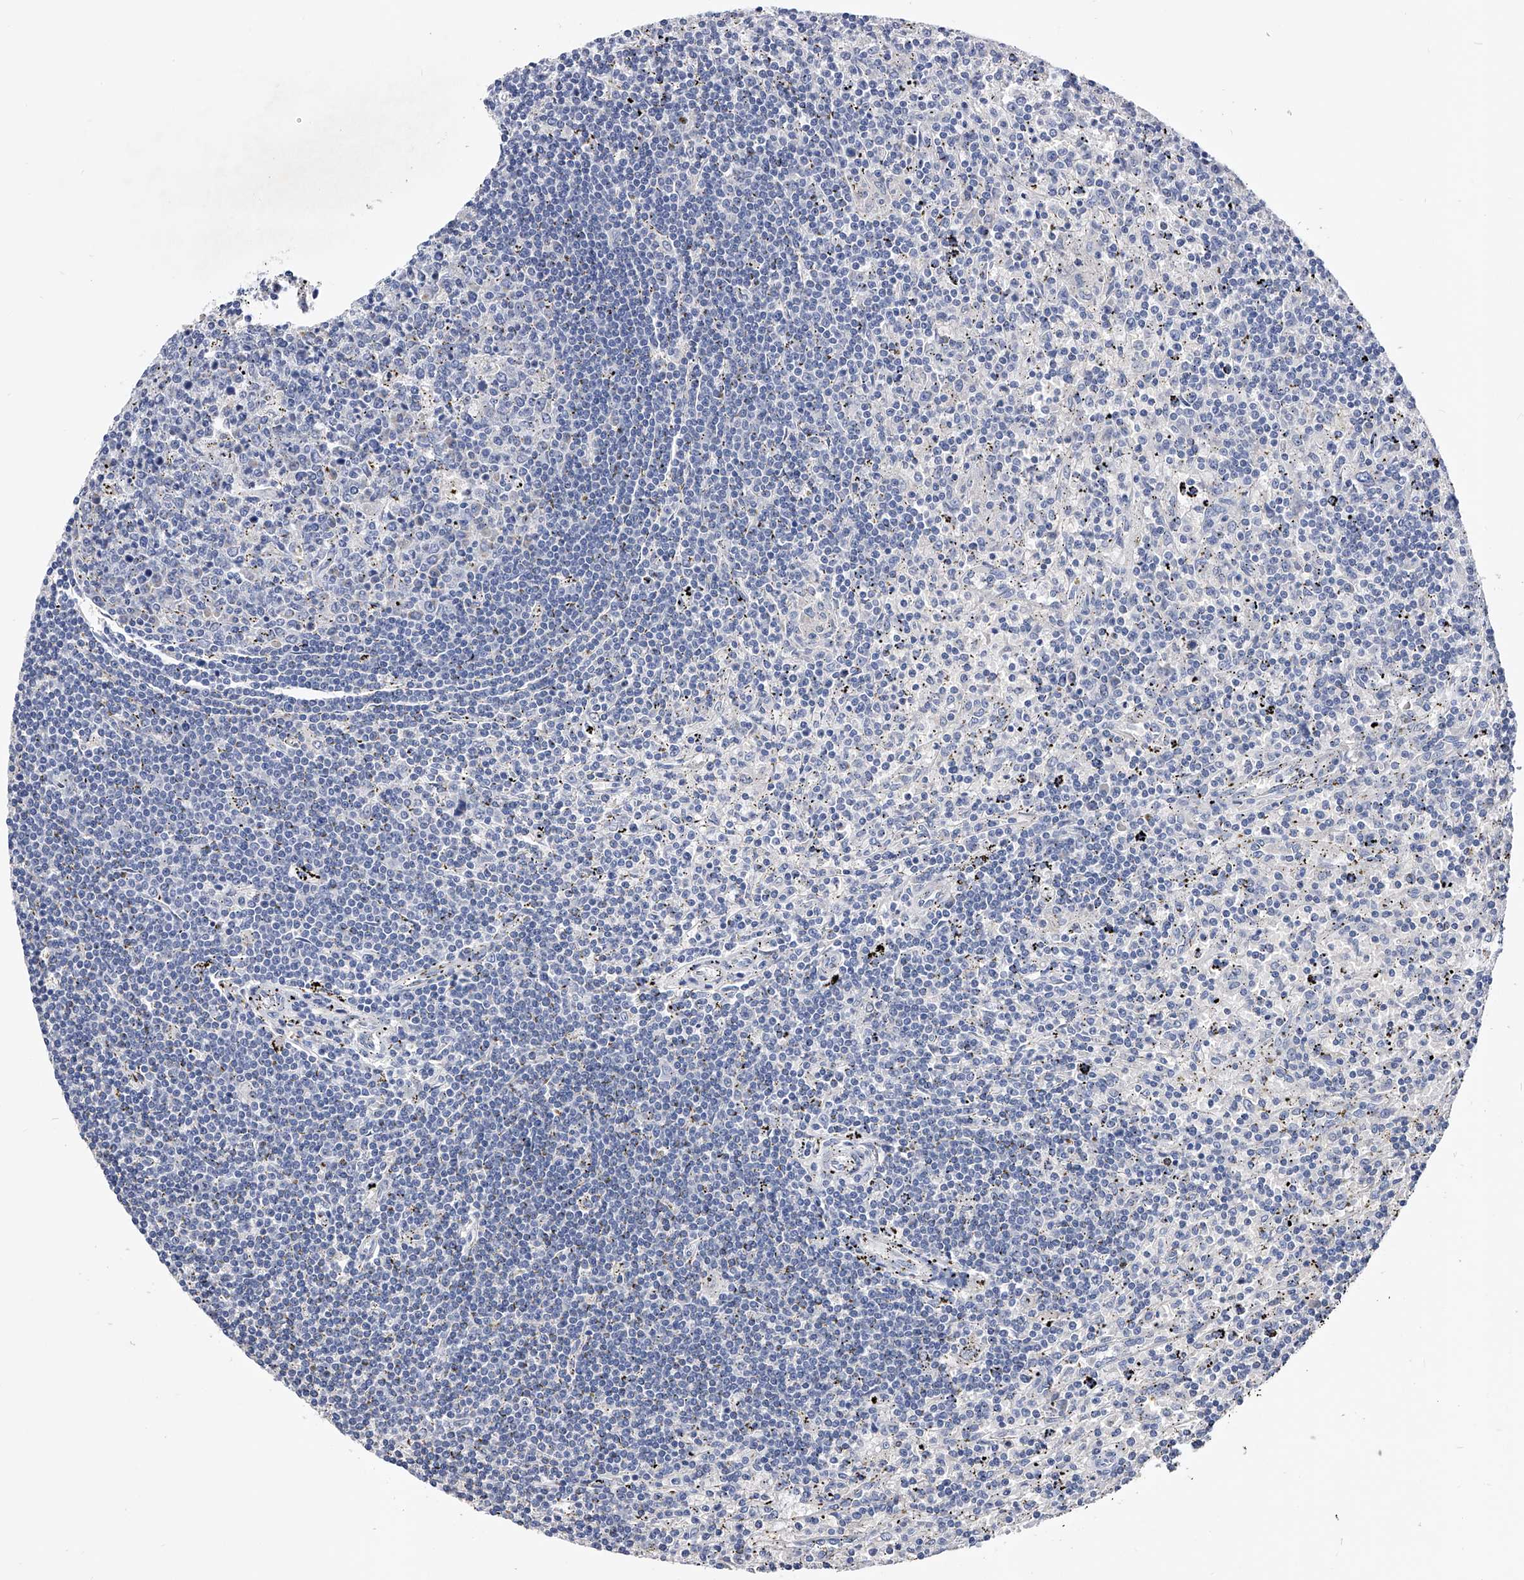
{"staining": {"intensity": "negative", "quantity": "none", "location": "none"}, "tissue": "lymphoma", "cell_type": "Tumor cells", "image_type": "cancer", "snomed": [{"axis": "morphology", "description": "Malignant lymphoma, non-Hodgkin's type, Low grade"}, {"axis": "topography", "description": "Spleen"}], "caption": "An IHC histopathology image of low-grade malignant lymphoma, non-Hodgkin's type is shown. There is no staining in tumor cells of low-grade malignant lymphoma, non-Hodgkin's type.", "gene": "ZNF529", "patient": {"sex": "male", "age": 76}}